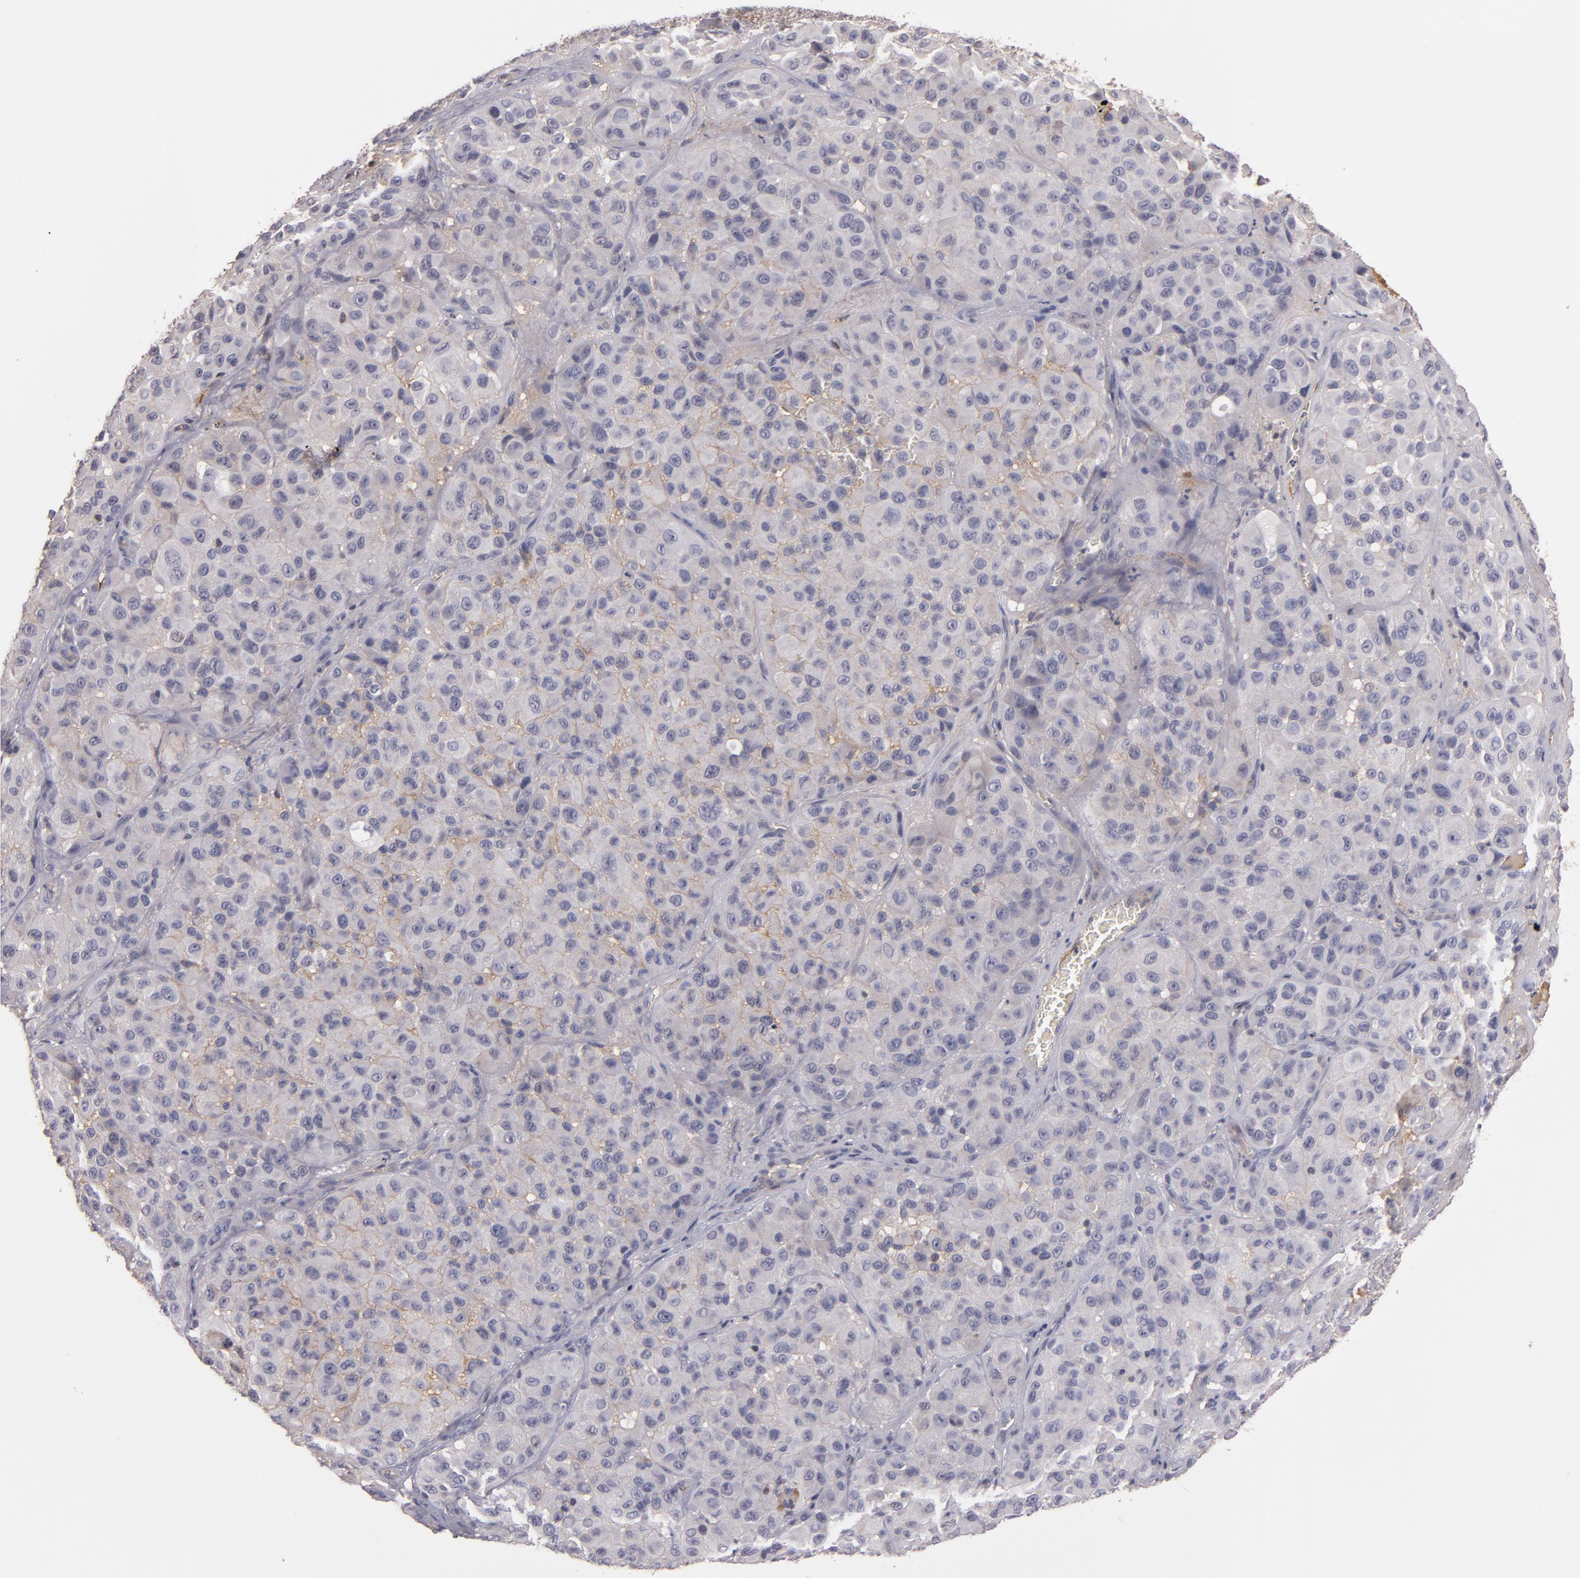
{"staining": {"intensity": "negative", "quantity": "none", "location": "none"}, "tissue": "melanoma", "cell_type": "Tumor cells", "image_type": "cancer", "snomed": [{"axis": "morphology", "description": "Malignant melanoma, NOS"}, {"axis": "topography", "description": "Skin"}], "caption": "This is an immunohistochemistry (IHC) micrograph of human malignant melanoma. There is no staining in tumor cells.", "gene": "MBL2", "patient": {"sex": "female", "age": 21}}